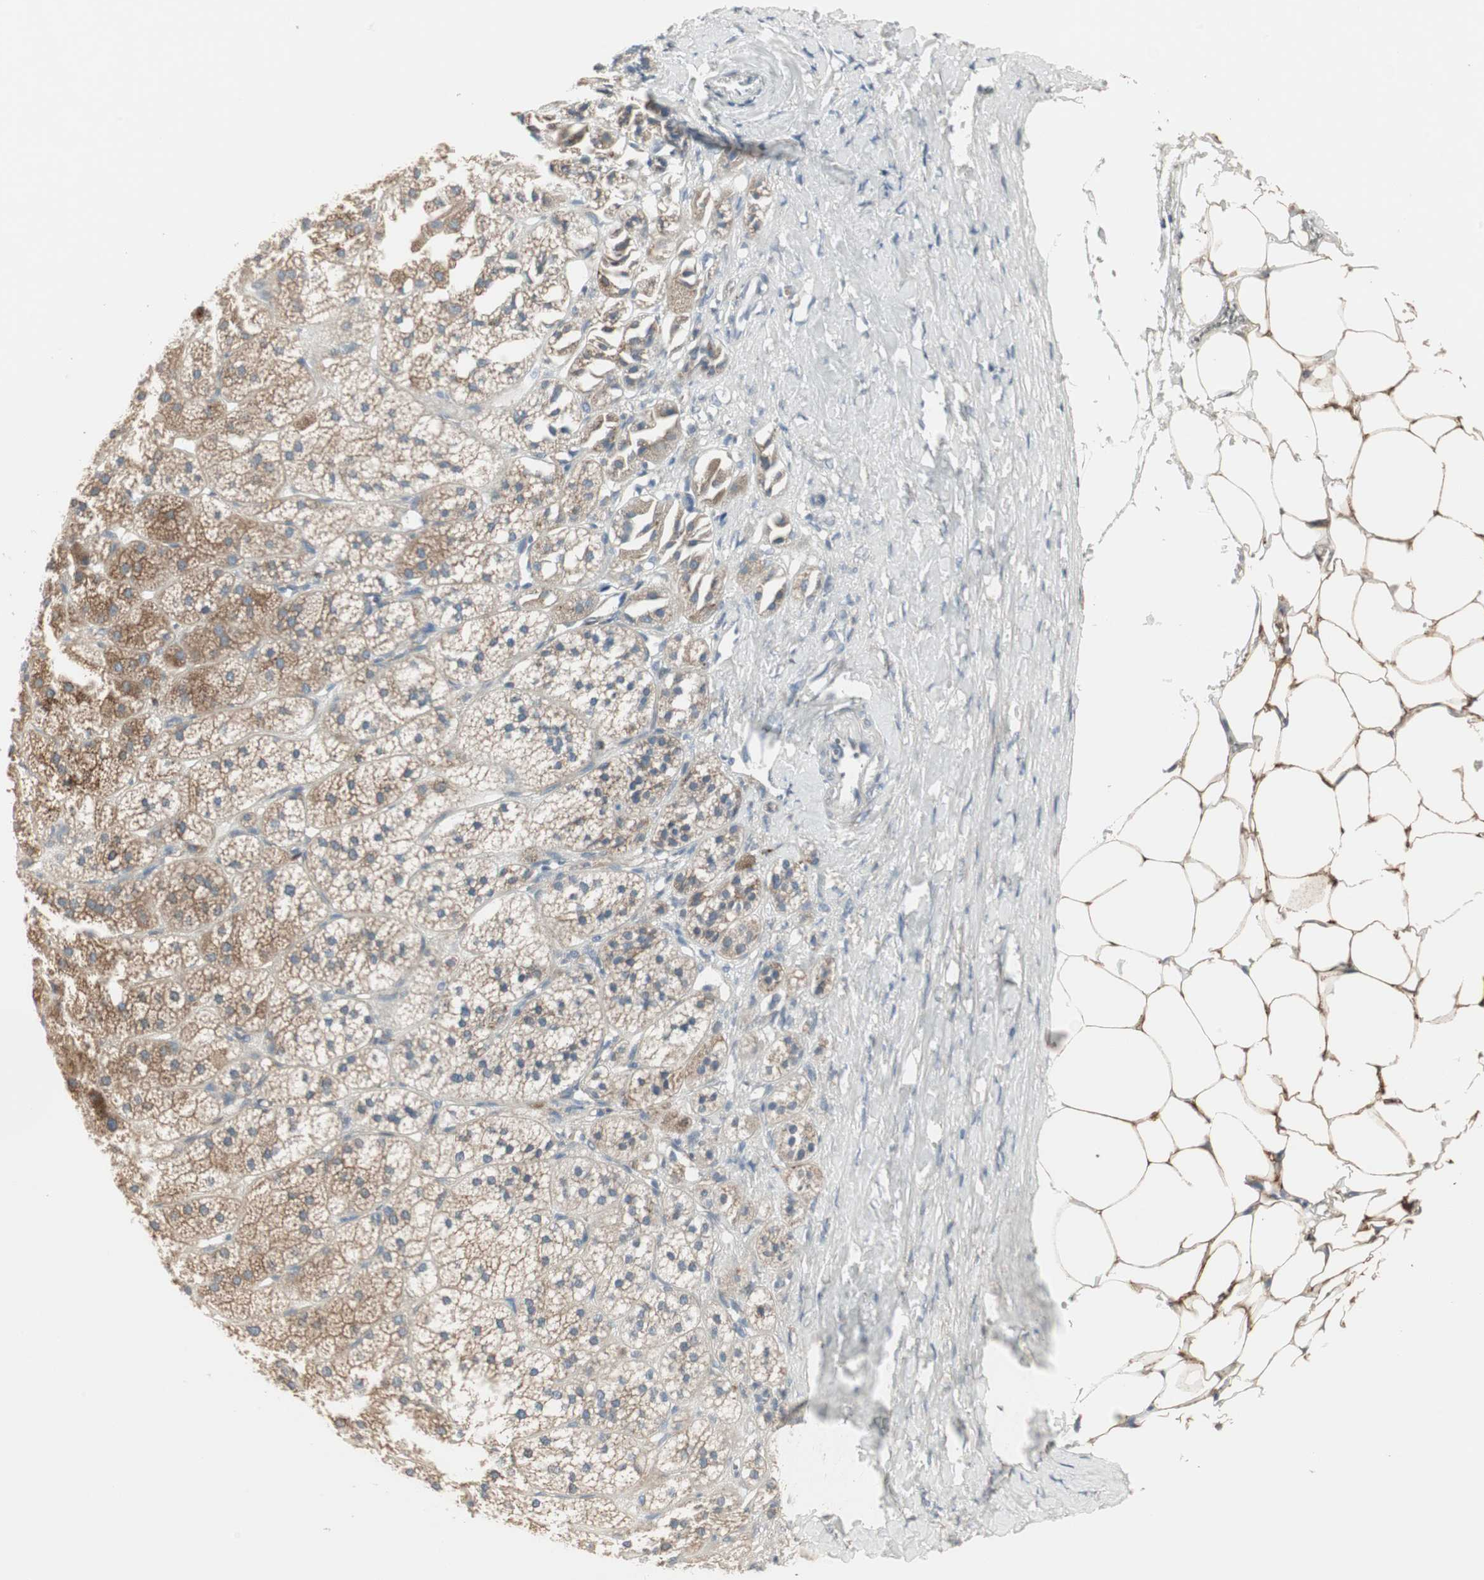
{"staining": {"intensity": "moderate", "quantity": ">75%", "location": "cytoplasmic/membranous"}, "tissue": "adrenal gland", "cell_type": "Glandular cells", "image_type": "normal", "snomed": [{"axis": "morphology", "description": "Normal tissue, NOS"}, {"axis": "topography", "description": "Adrenal gland"}], "caption": "DAB (3,3'-diaminobenzidine) immunohistochemical staining of unremarkable human adrenal gland reveals moderate cytoplasmic/membranous protein positivity in about >75% of glandular cells. Immunohistochemistry (ihc) stains the protein in brown and the nuclei are stained blue.", "gene": "ZFP36", "patient": {"sex": "female", "age": 71}}